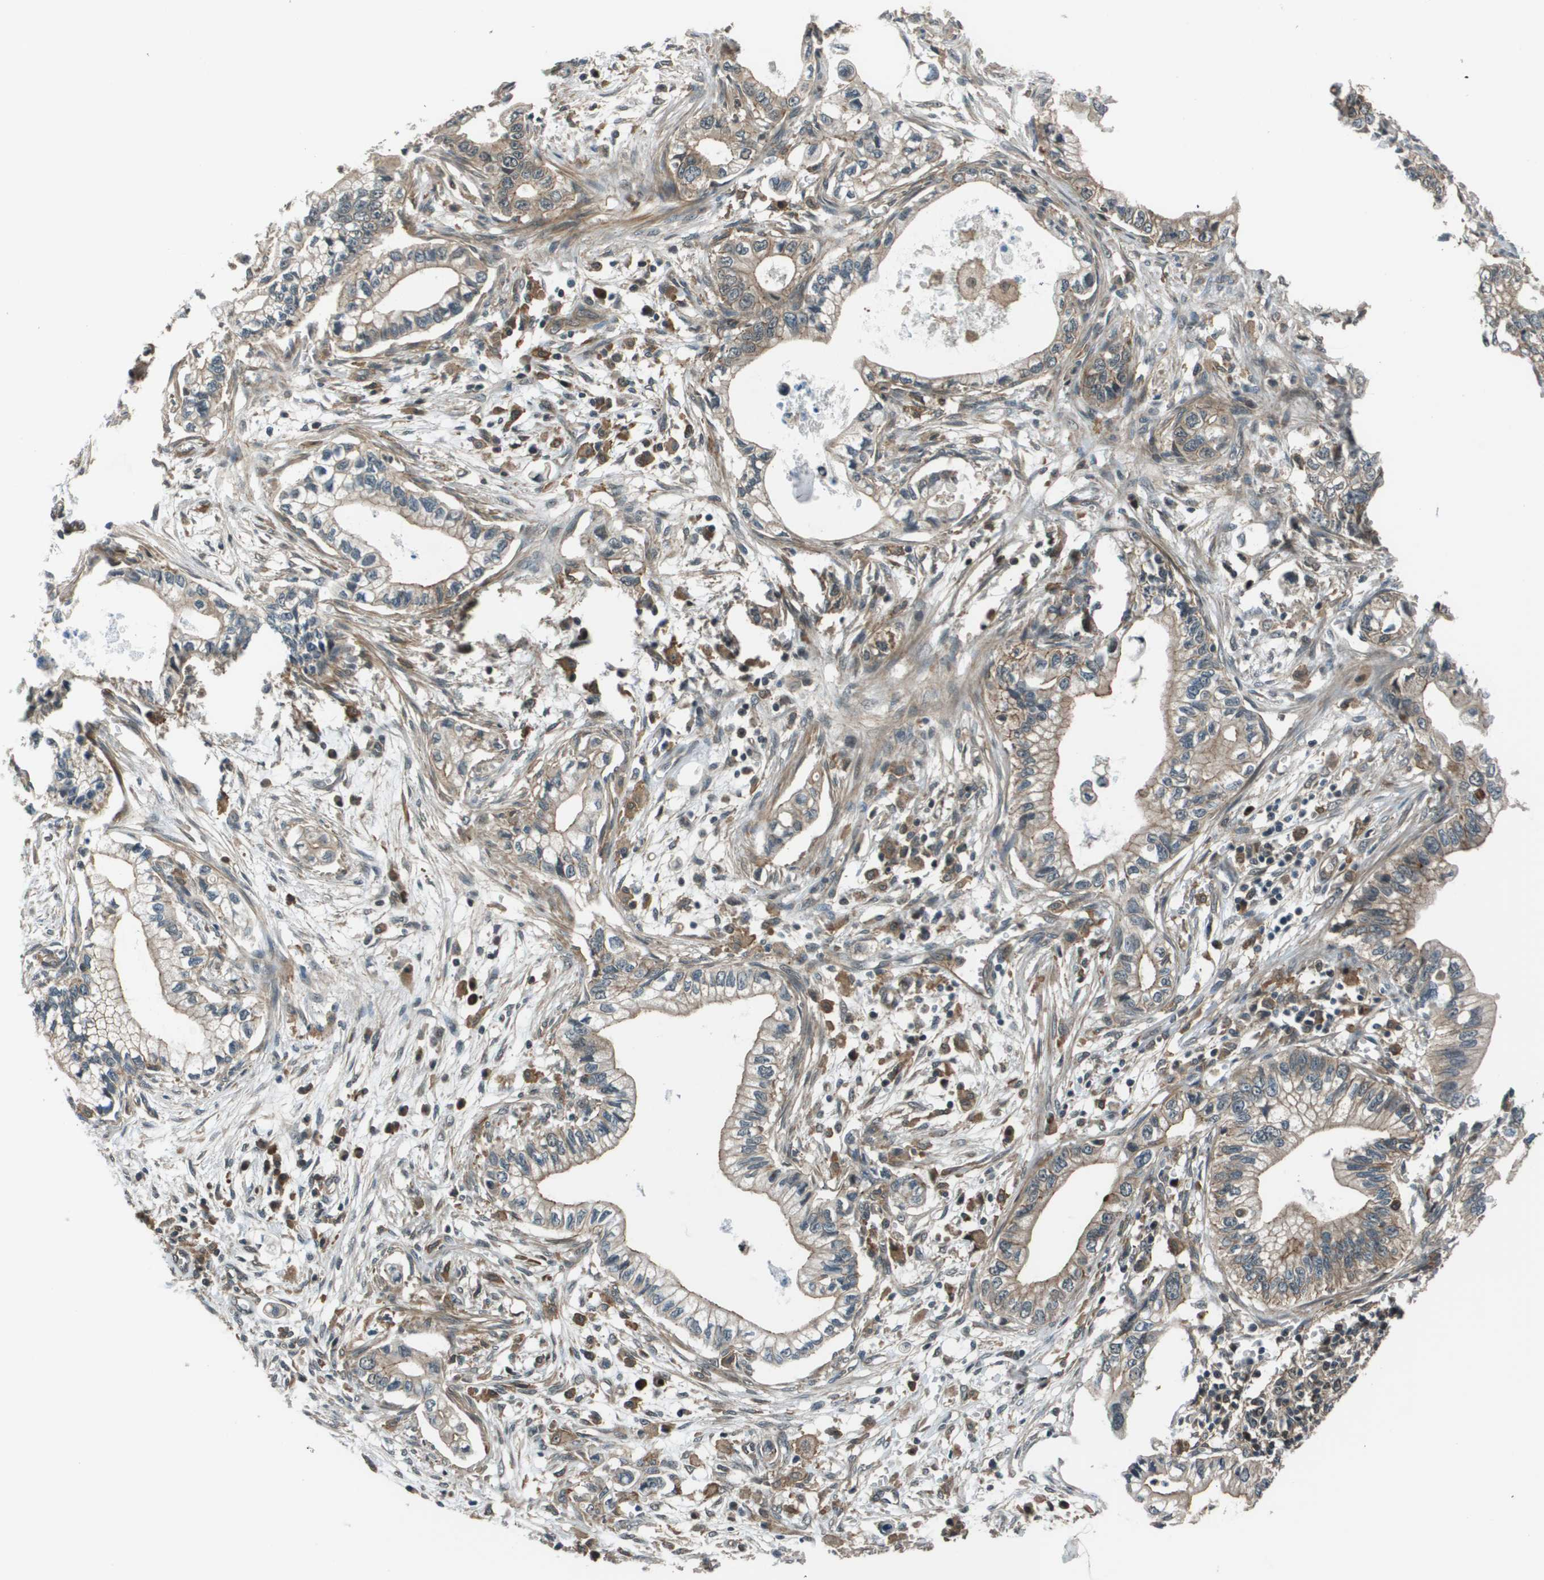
{"staining": {"intensity": "weak", "quantity": "<25%", "location": "cytoplasmic/membranous"}, "tissue": "pancreatic cancer", "cell_type": "Tumor cells", "image_type": "cancer", "snomed": [{"axis": "morphology", "description": "Adenocarcinoma, NOS"}, {"axis": "topography", "description": "Pancreas"}], "caption": "A photomicrograph of adenocarcinoma (pancreatic) stained for a protein demonstrates no brown staining in tumor cells. Brightfield microscopy of immunohistochemistry (IHC) stained with DAB (brown) and hematoxylin (blue), captured at high magnification.", "gene": "ARHGEF11", "patient": {"sex": "male", "age": 56}}